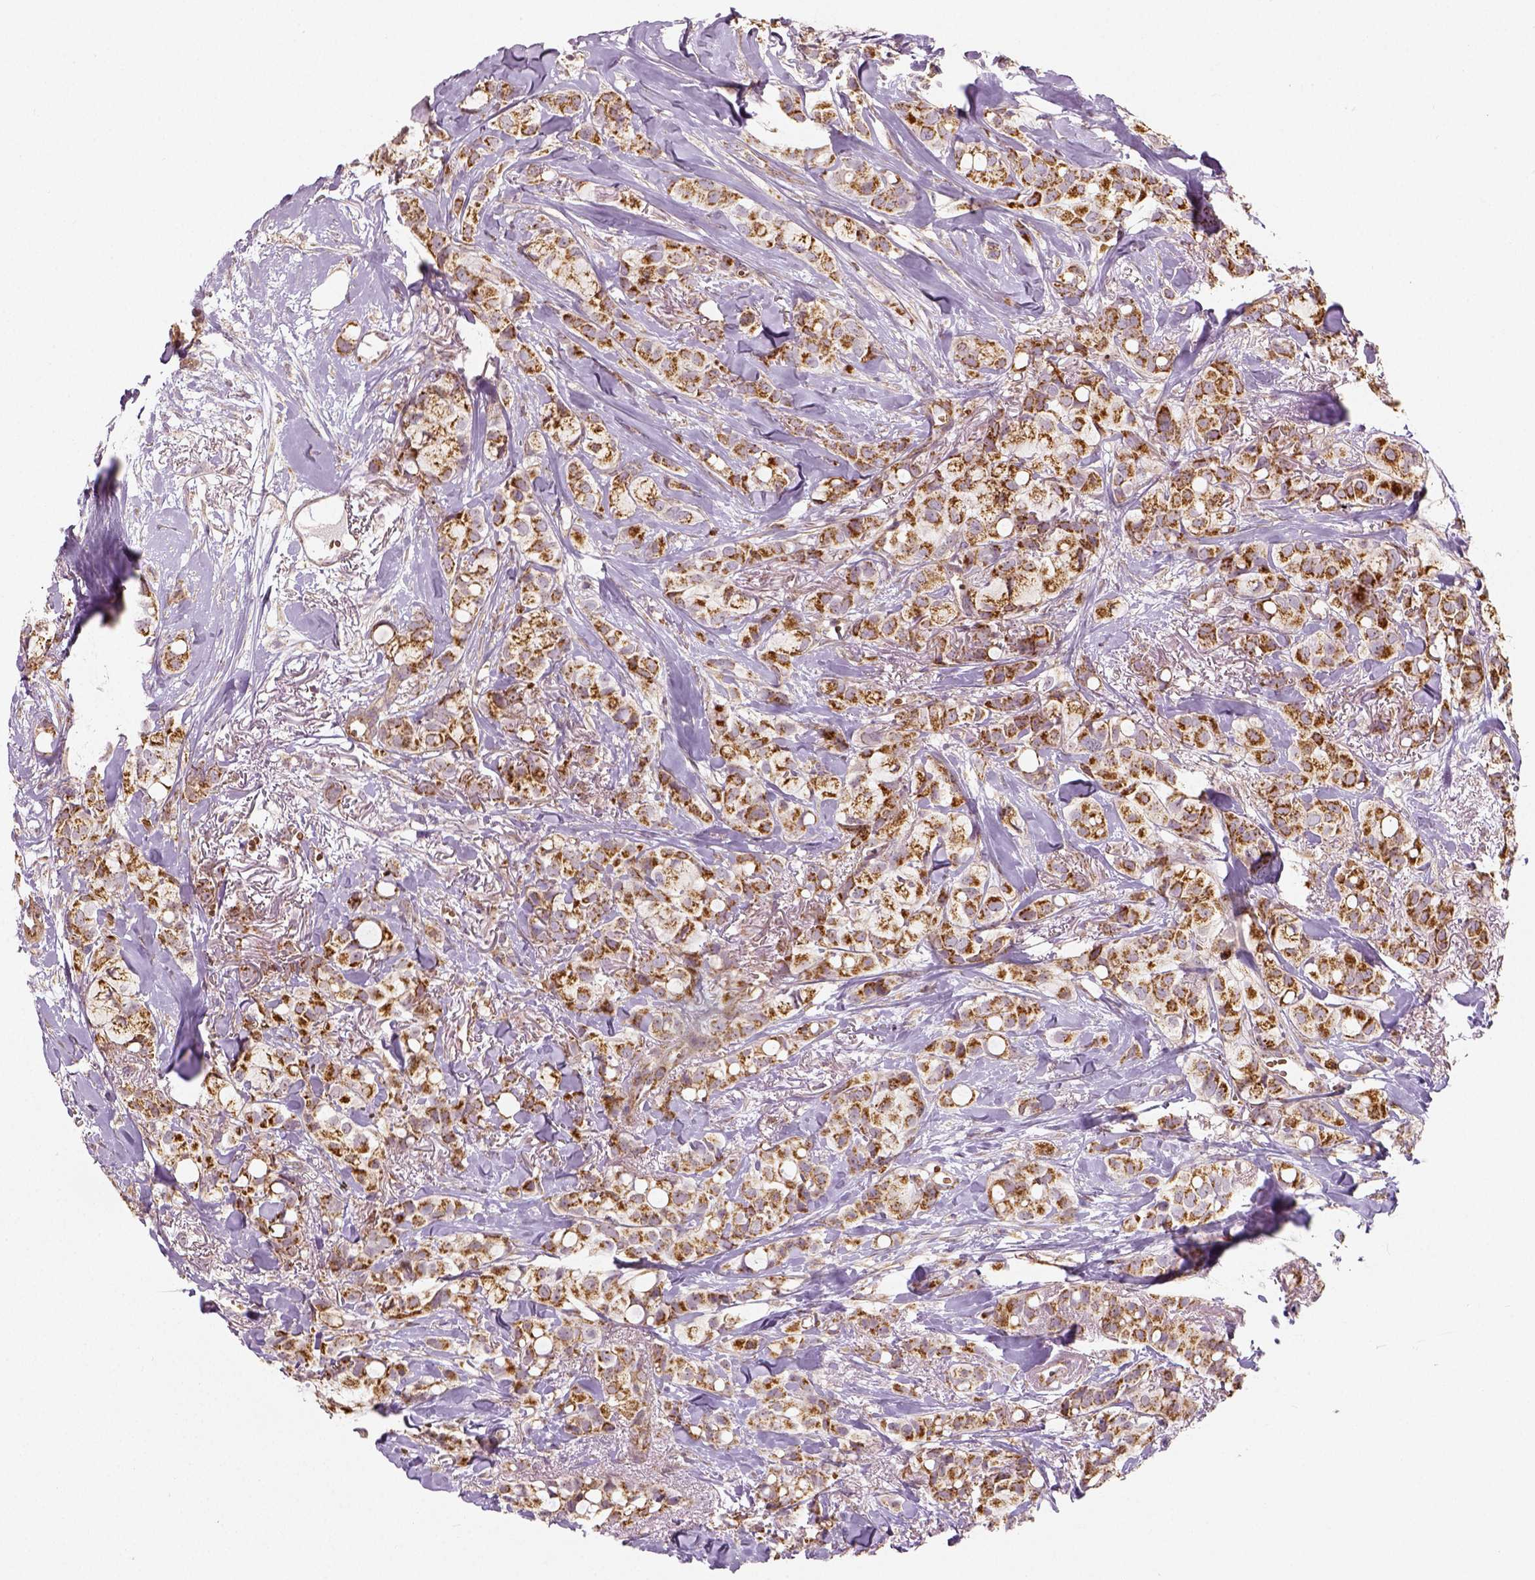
{"staining": {"intensity": "strong", "quantity": ">75%", "location": "cytoplasmic/membranous"}, "tissue": "breast cancer", "cell_type": "Tumor cells", "image_type": "cancer", "snomed": [{"axis": "morphology", "description": "Duct carcinoma"}, {"axis": "topography", "description": "Breast"}], "caption": "DAB (3,3'-diaminobenzidine) immunohistochemical staining of breast cancer exhibits strong cytoplasmic/membranous protein expression in about >75% of tumor cells.", "gene": "PGAM5", "patient": {"sex": "female", "age": 85}}